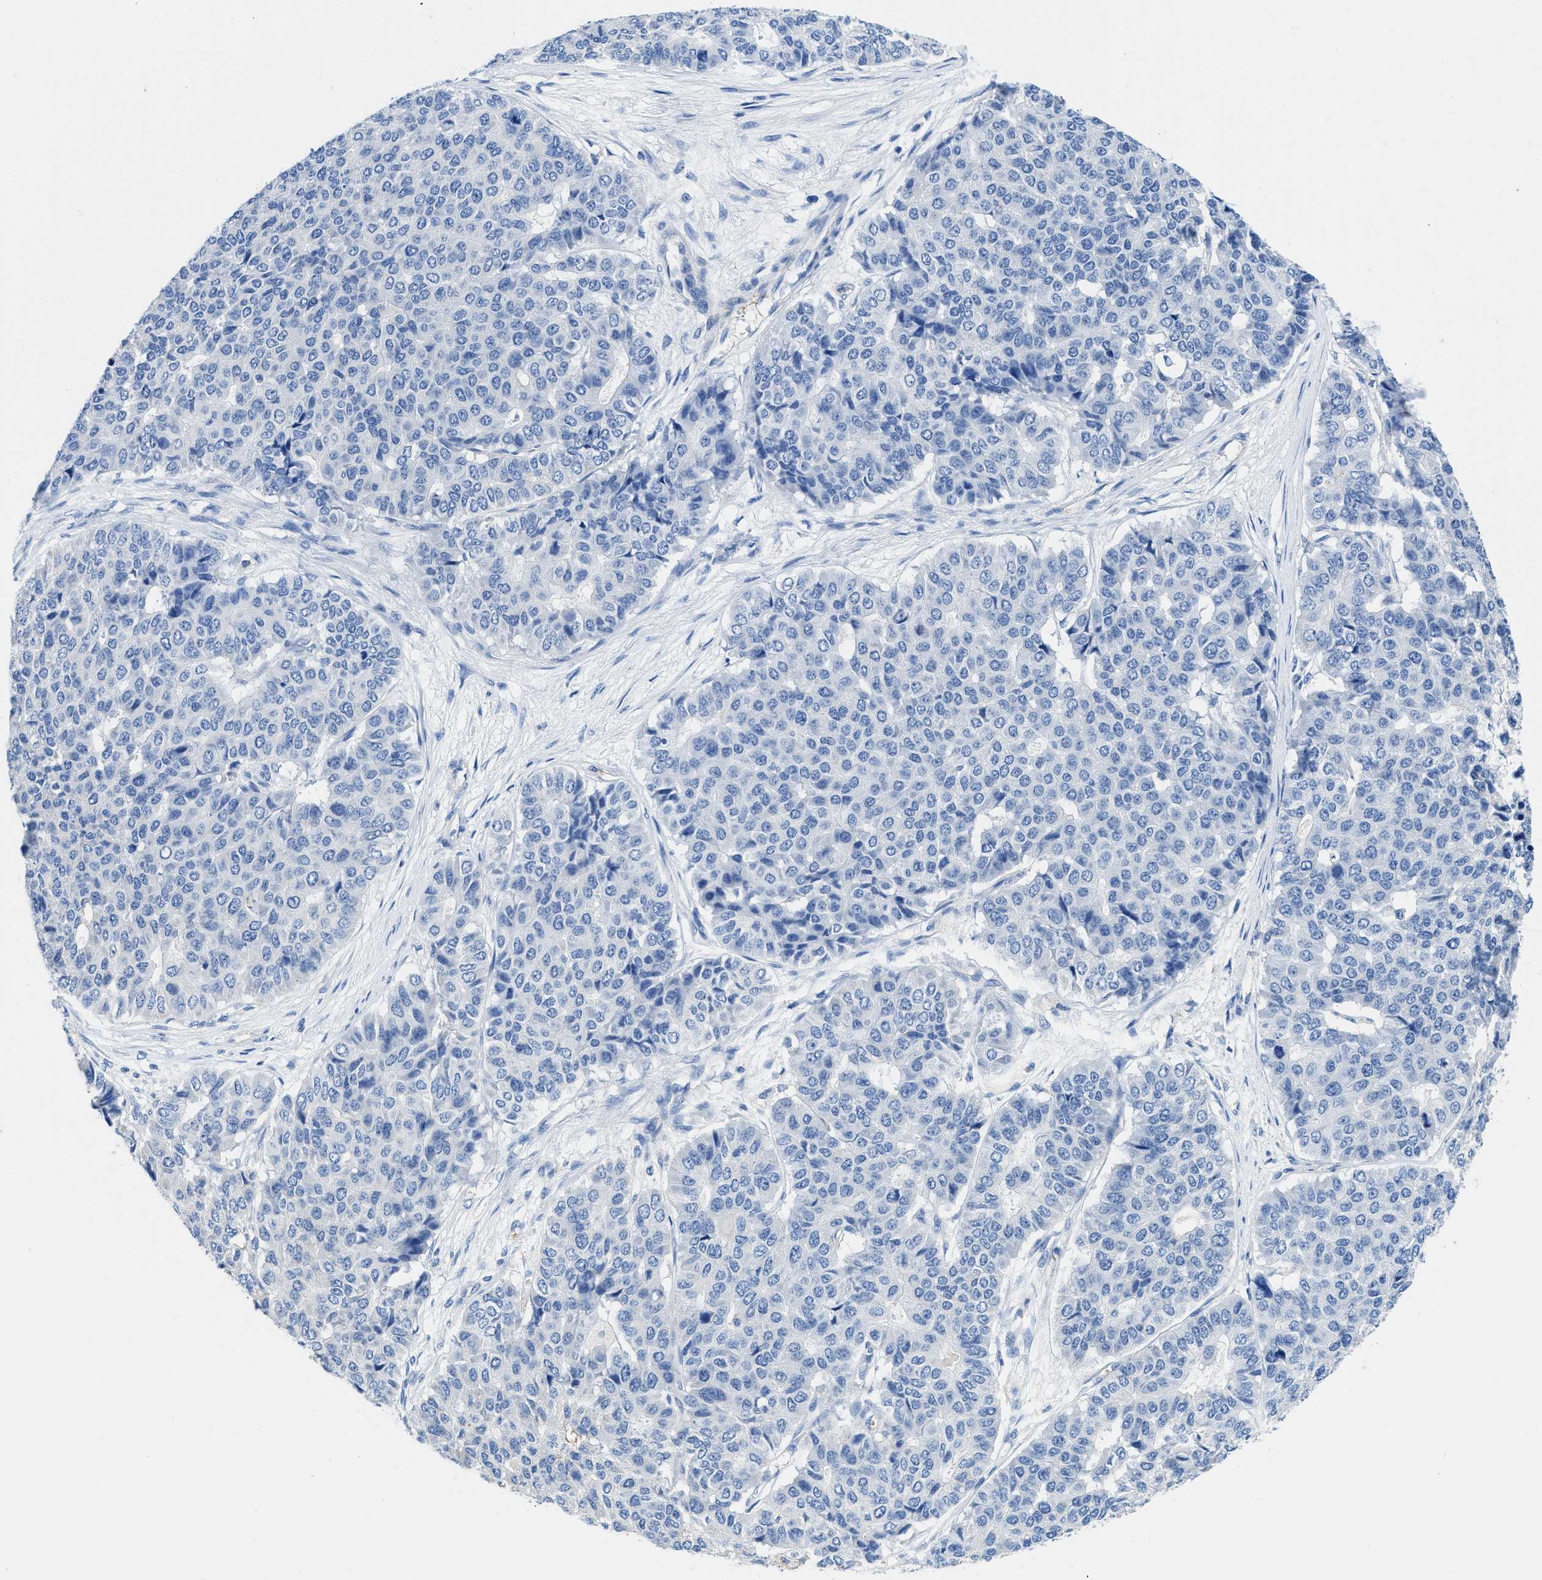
{"staining": {"intensity": "negative", "quantity": "none", "location": "none"}, "tissue": "pancreatic cancer", "cell_type": "Tumor cells", "image_type": "cancer", "snomed": [{"axis": "morphology", "description": "Adenocarcinoma, NOS"}, {"axis": "topography", "description": "Pancreas"}], "caption": "This image is of pancreatic cancer (adenocarcinoma) stained with IHC to label a protein in brown with the nuclei are counter-stained blue. There is no expression in tumor cells.", "gene": "NEB", "patient": {"sex": "male", "age": 50}}